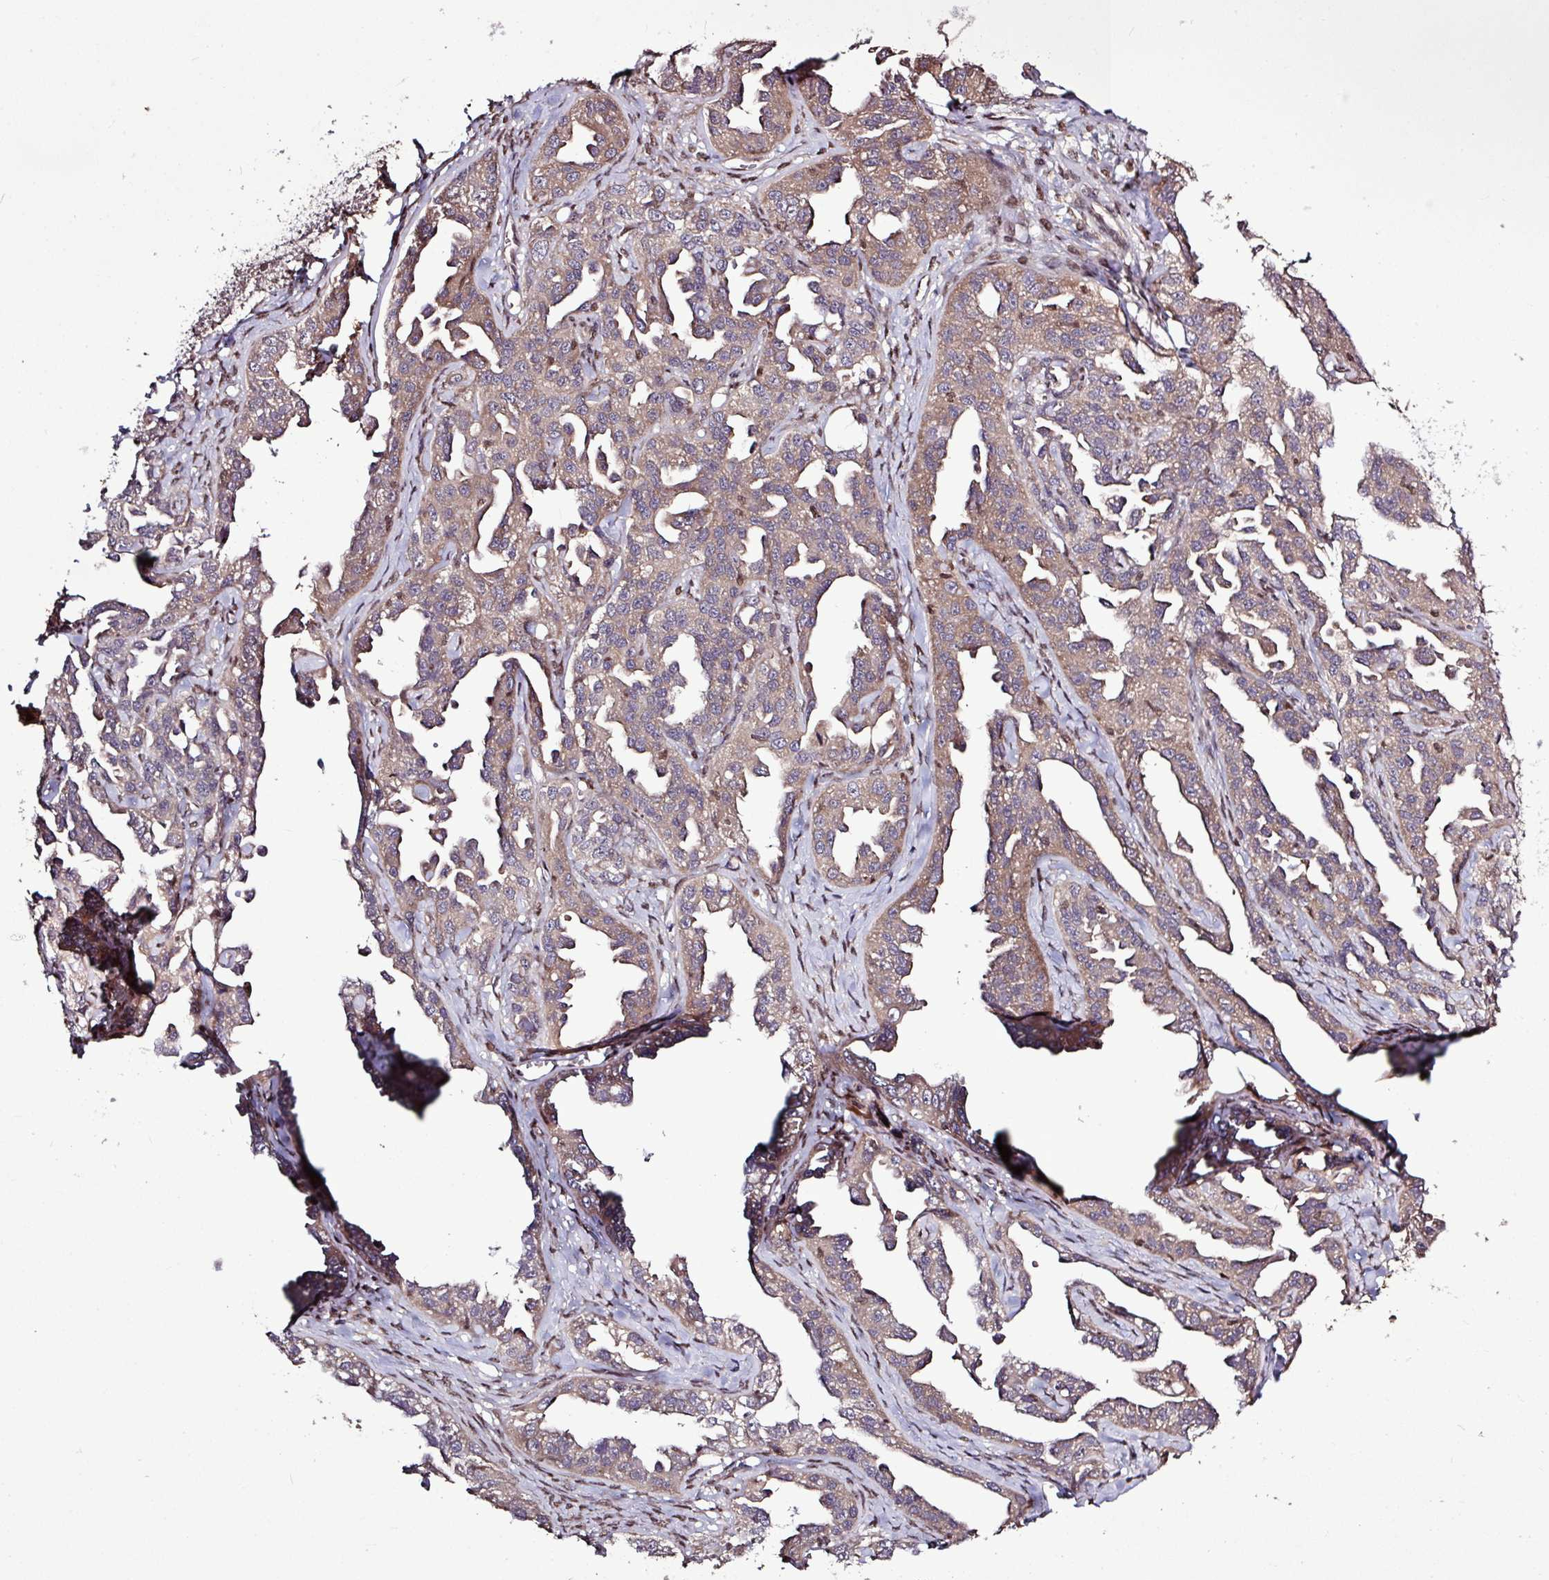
{"staining": {"intensity": "moderate", "quantity": ">75%", "location": "cytoplasmic/membranous"}, "tissue": "ovarian cancer", "cell_type": "Tumor cells", "image_type": "cancer", "snomed": [{"axis": "morphology", "description": "Cystadenocarcinoma, serous, NOS"}, {"axis": "topography", "description": "Ovary"}], "caption": "Immunohistochemistry staining of ovarian serous cystadenocarcinoma, which reveals medium levels of moderate cytoplasmic/membranous expression in about >75% of tumor cells indicating moderate cytoplasmic/membranous protein expression. The staining was performed using DAB (3,3'-diaminobenzidine) (brown) for protein detection and nuclei were counterstained in hematoxylin (blue).", "gene": "SKIC2", "patient": {"sex": "female", "age": 75}}